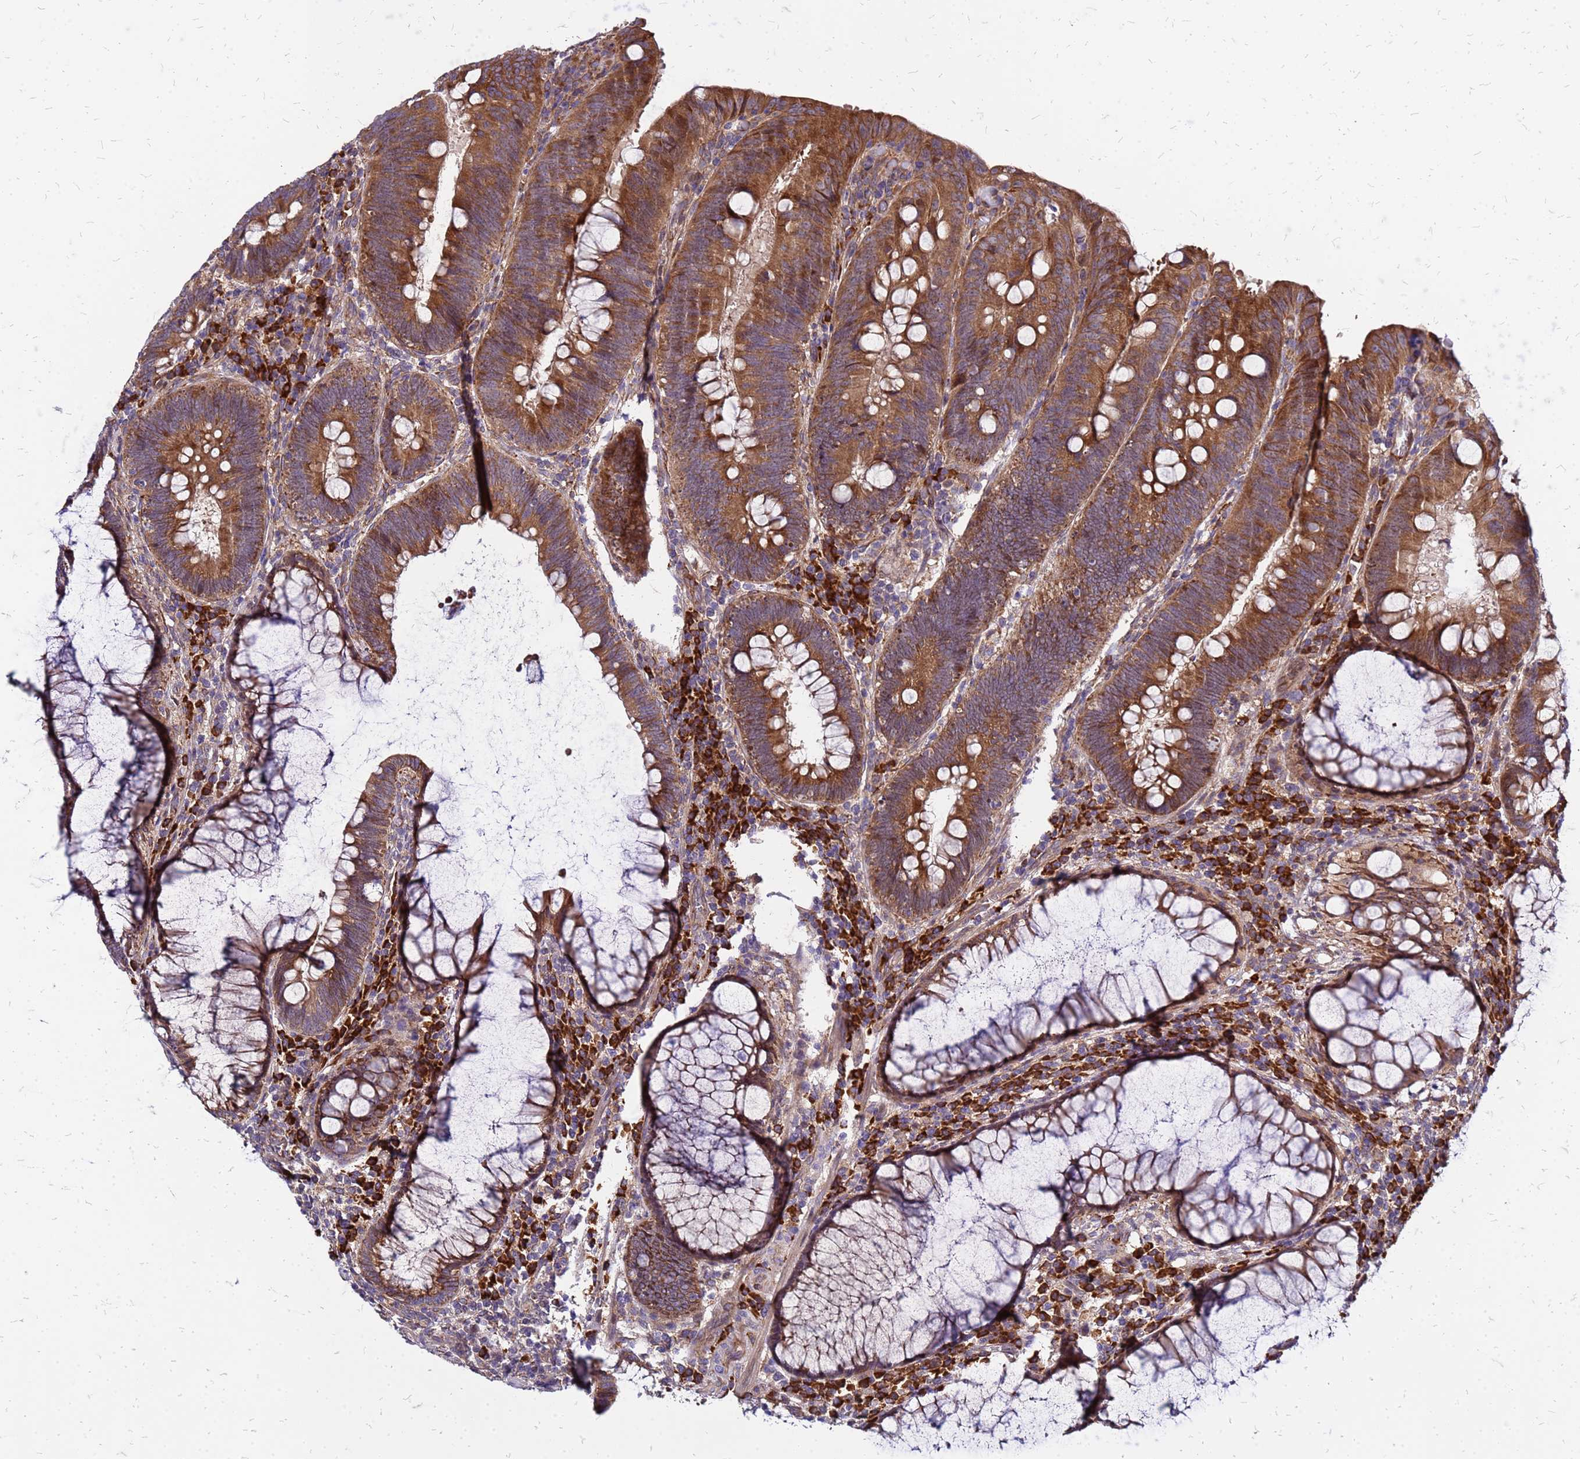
{"staining": {"intensity": "strong", "quantity": ">75%", "location": "cytoplasmic/membranous"}, "tissue": "colorectal cancer", "cell_type": "Tumor cells", "image_type": "cancer", "snomed": [{"axis": "morphology", "description": "Adenocarcinoma, NOS"}, {"axis": "topography", "description": "Rectum"}], "caption": "High-power microscopy captured an IHC histopathology image of adenocarcinoma (colorectal), revealing strong cytoplasmic/membranous positivity in about >75% of tumor cells.", "gene": "VMO1", "patient": {"sex": "female", "age": 75}}